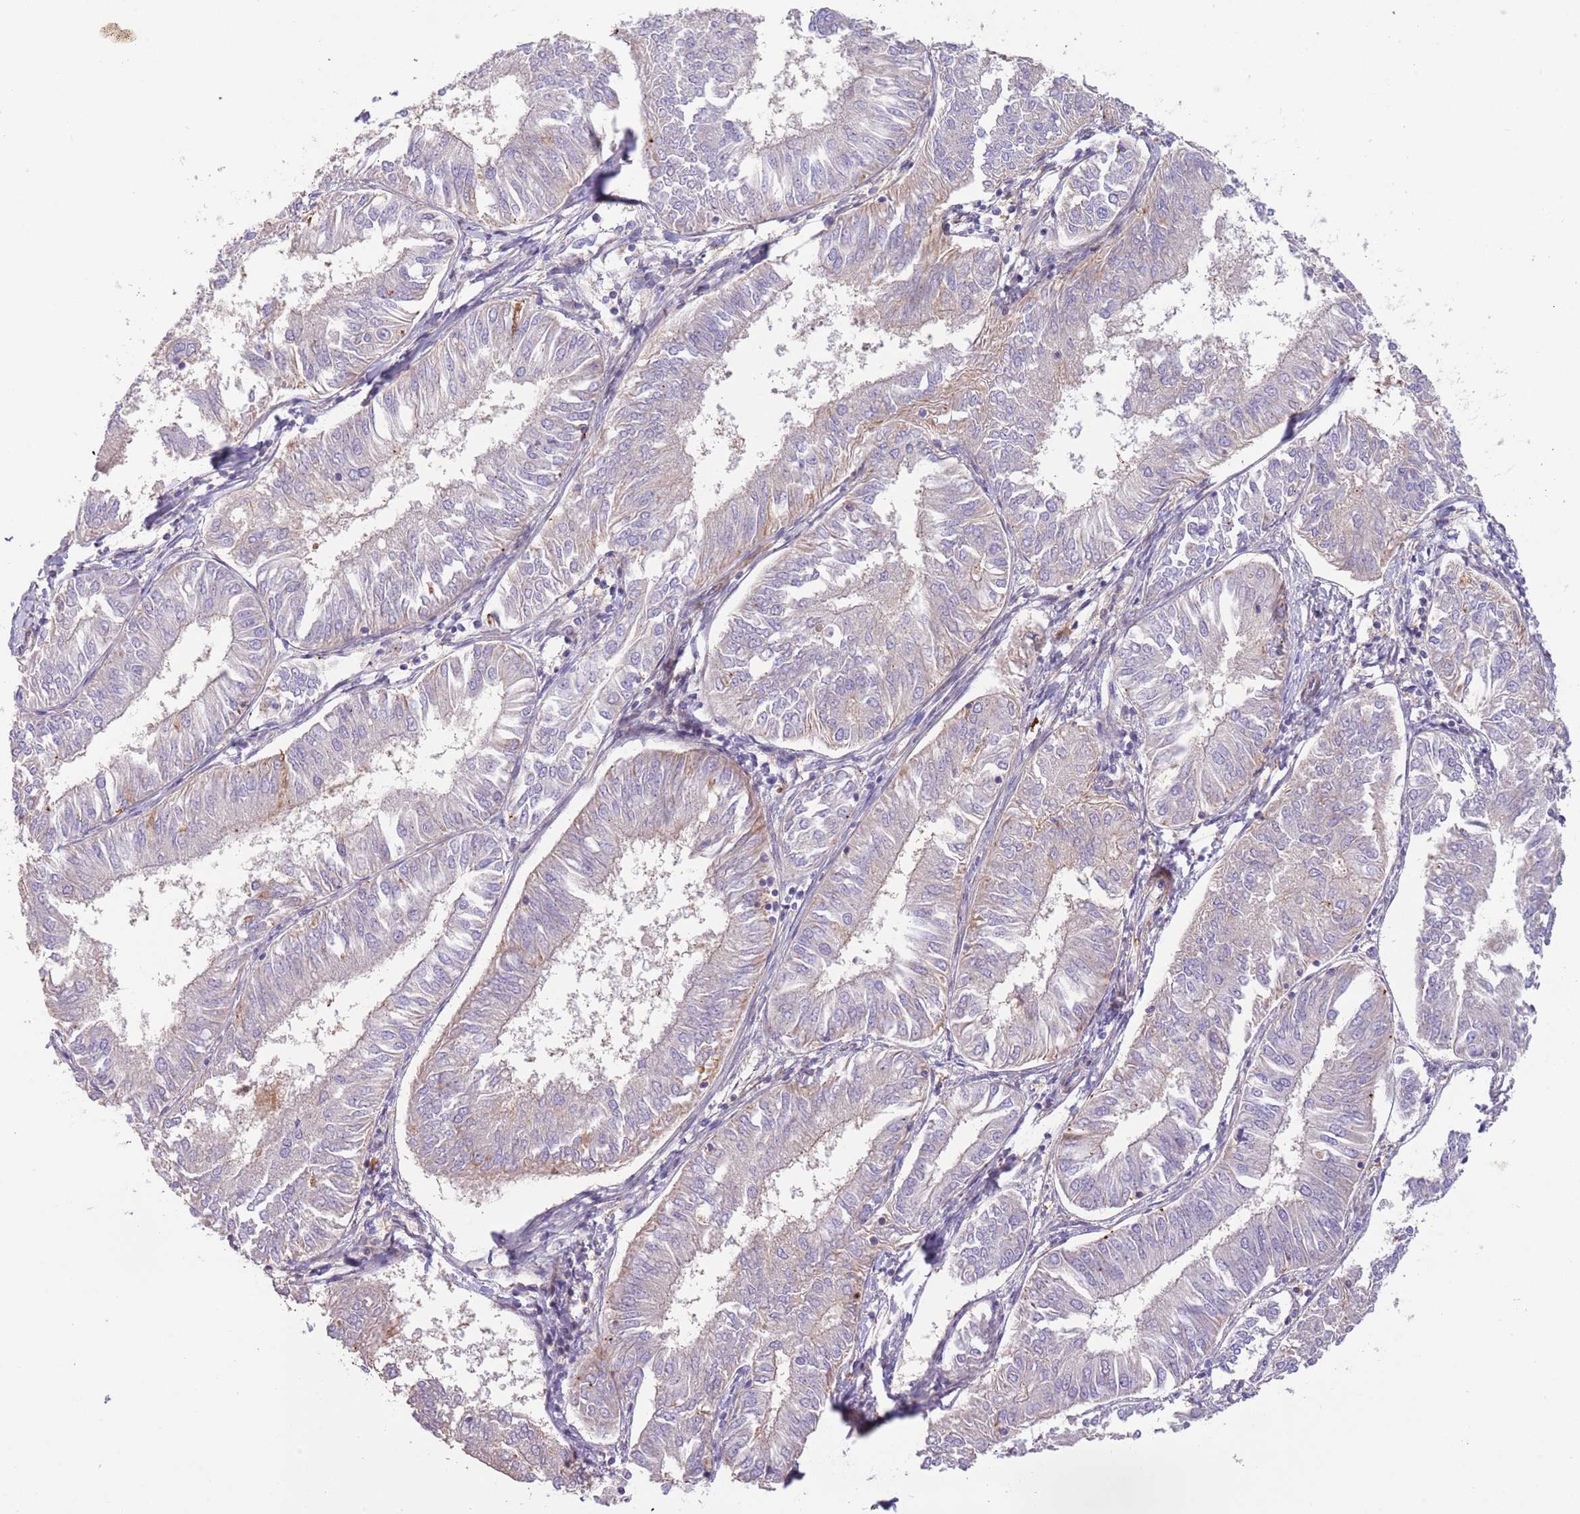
{"staining": {"intensity": "negative", "quantity": "none", "location": "none"}, "tissue": "endometrial cancer", "cell_type": "Tumor cells", "image_type": "cancer", "snomed": [{"axis": "morphology", "description": "Adenocarcinoma, NOS"}, {"axis": "topography", "description": "Endometrium"}], "caption": "Adenocarcinoma (endometrial) was stained to show a protein in brown. There is no significant expression in tumor cells. (DAB immunohistochemistry (IHC), high magnification).", "gene": "SFTPA1", "patient": {"sex": "female", "age": 58}}